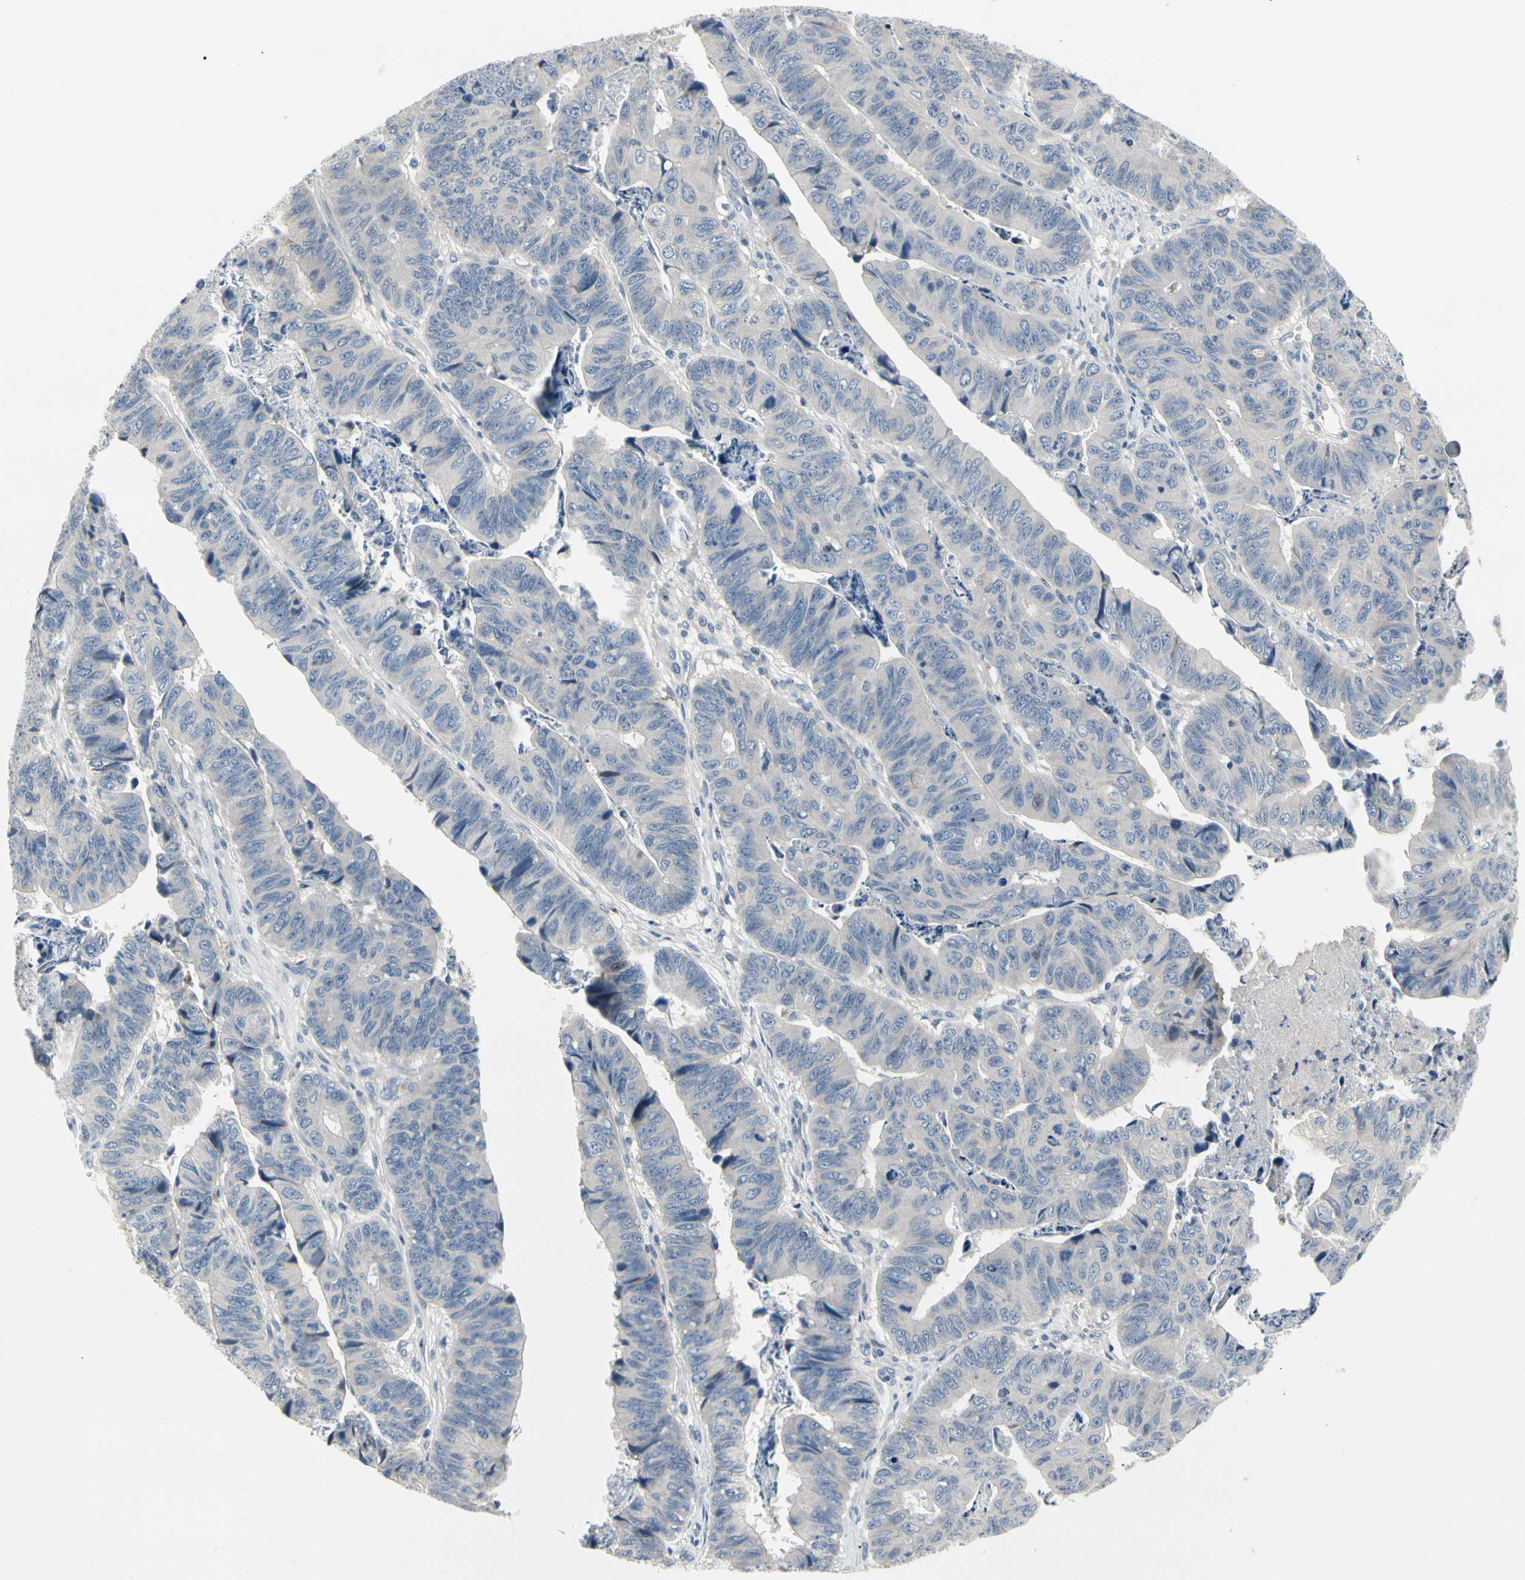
{"staining": {"intensity": "negative", "quantity": "none", "location": "none"}, "tissue": "stomach cancer", "cell_type": "Tumor cells", "image_type": "cancer", "snomed": [{"axis": "morphology", "description": "Adenocarcinoma, NOS"}, {"axis": "topography", "description": "Stomach, lower"}], "caption": "This image is of stomach cancer (adenocarcinoma) stained with IHC to label a protein in brown with the nuclei are counter-stained blue. There is no positivity in tumor cells.", "gene": "NFASC", "patient": {"sex": "male", "age": 77}}